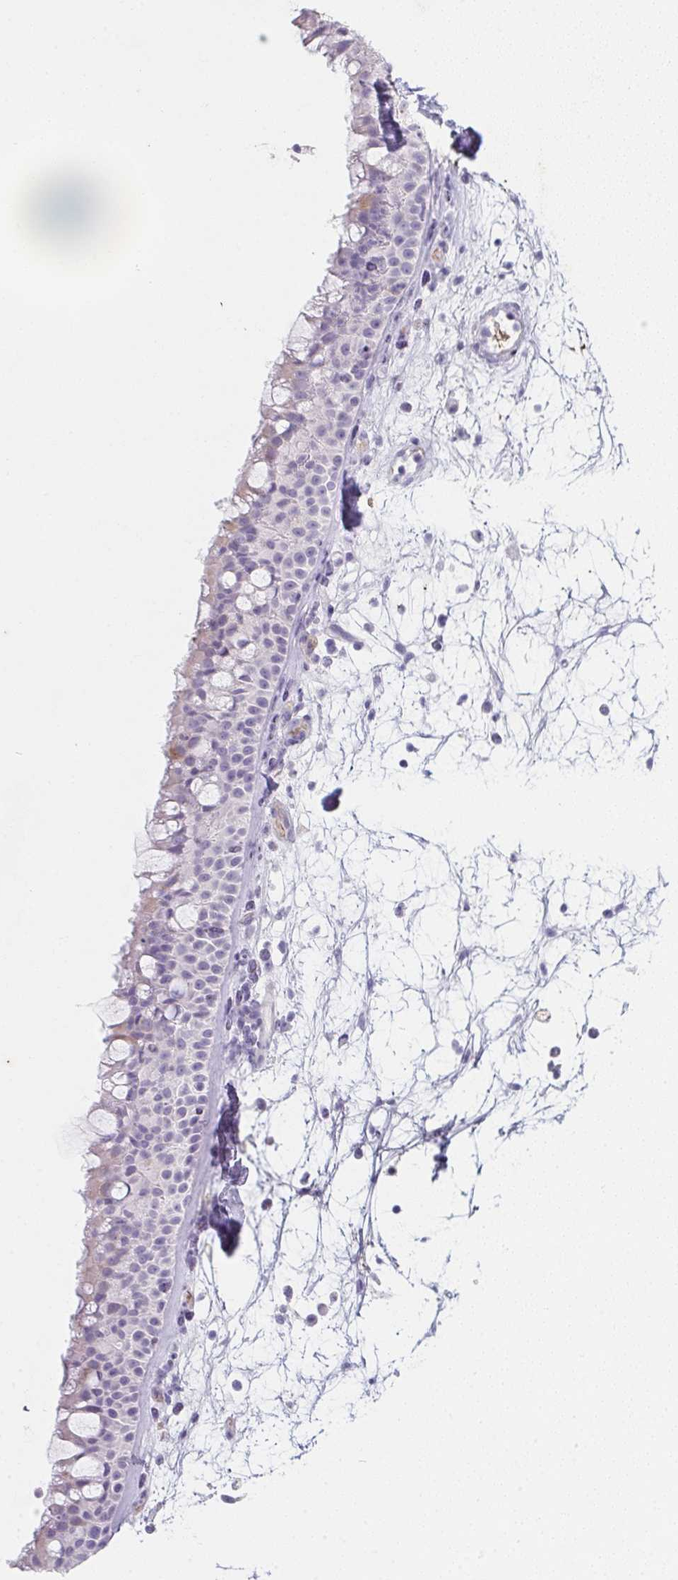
{"staining": {"intensity": "negative", "quantity": "none", "location": "none"}, "tissue": "nasopharynx", "cell_type": "Respiratory epithelial cells", "image_type": "normal", "snomed": [{"axis": "morphology", "description": "Normal tissue, NOS"}, {"axis": "topography", "description": "Nasopharynx"}], "caption": "Unremarkable nasopharynx was stained to show a protein in brown. There is no significant positivity in respiratory epithelial cells. The staining is performed using DAB (3,3'-diaminobenzidine) brown chromogen with nuclei counter-stained in using hematoxylin.", "gene": "DCD", "patient": {"sex": "male", "age": 68}}